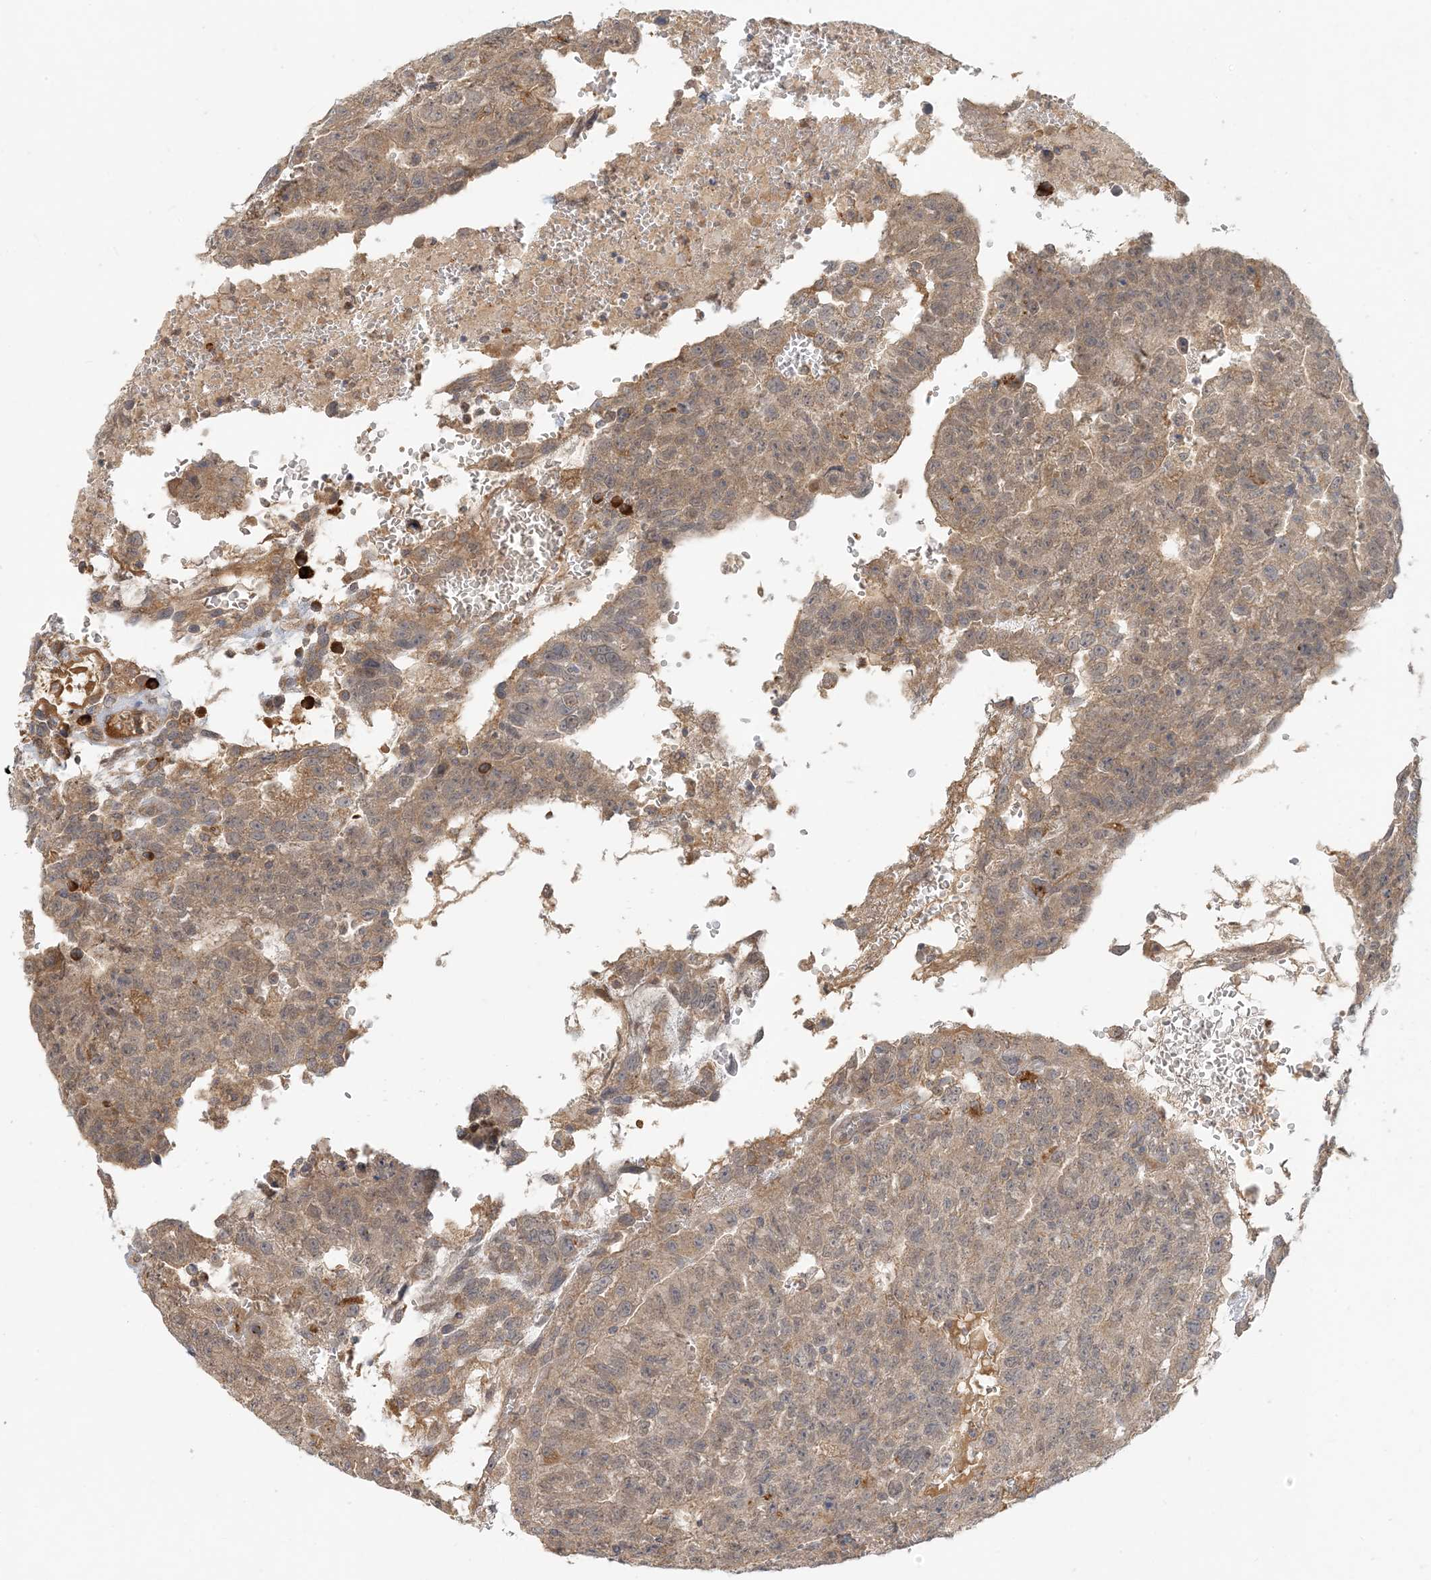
{"staining": {"intensity": "moderate", "quantity": ">75%", "location": "cytoplasmic/membranous"}, "tissue": "testis cancer", "cell_type": "Tumor cells", "image_type": "cancer", "snomed": [{"axis": "morphology", "description": "Seminoma, NOS"}, {"axis": "morphology", "description": "Carcinoma, Embryonal, NOS"}, {"axis": "topography", "description": "Testis"}], "caption": "High-magnification brightfield microscopy of testis embryonal carcinoma stained with DAB (brown) and counterstained with hematoxylin (blue). tumor cells exhibit moderate cytoplasmic/membranous staining is appreciated in approximately>75% of cells.", "gene": "MCOLN1", "patient": {"sex": "male", "age": 52}}